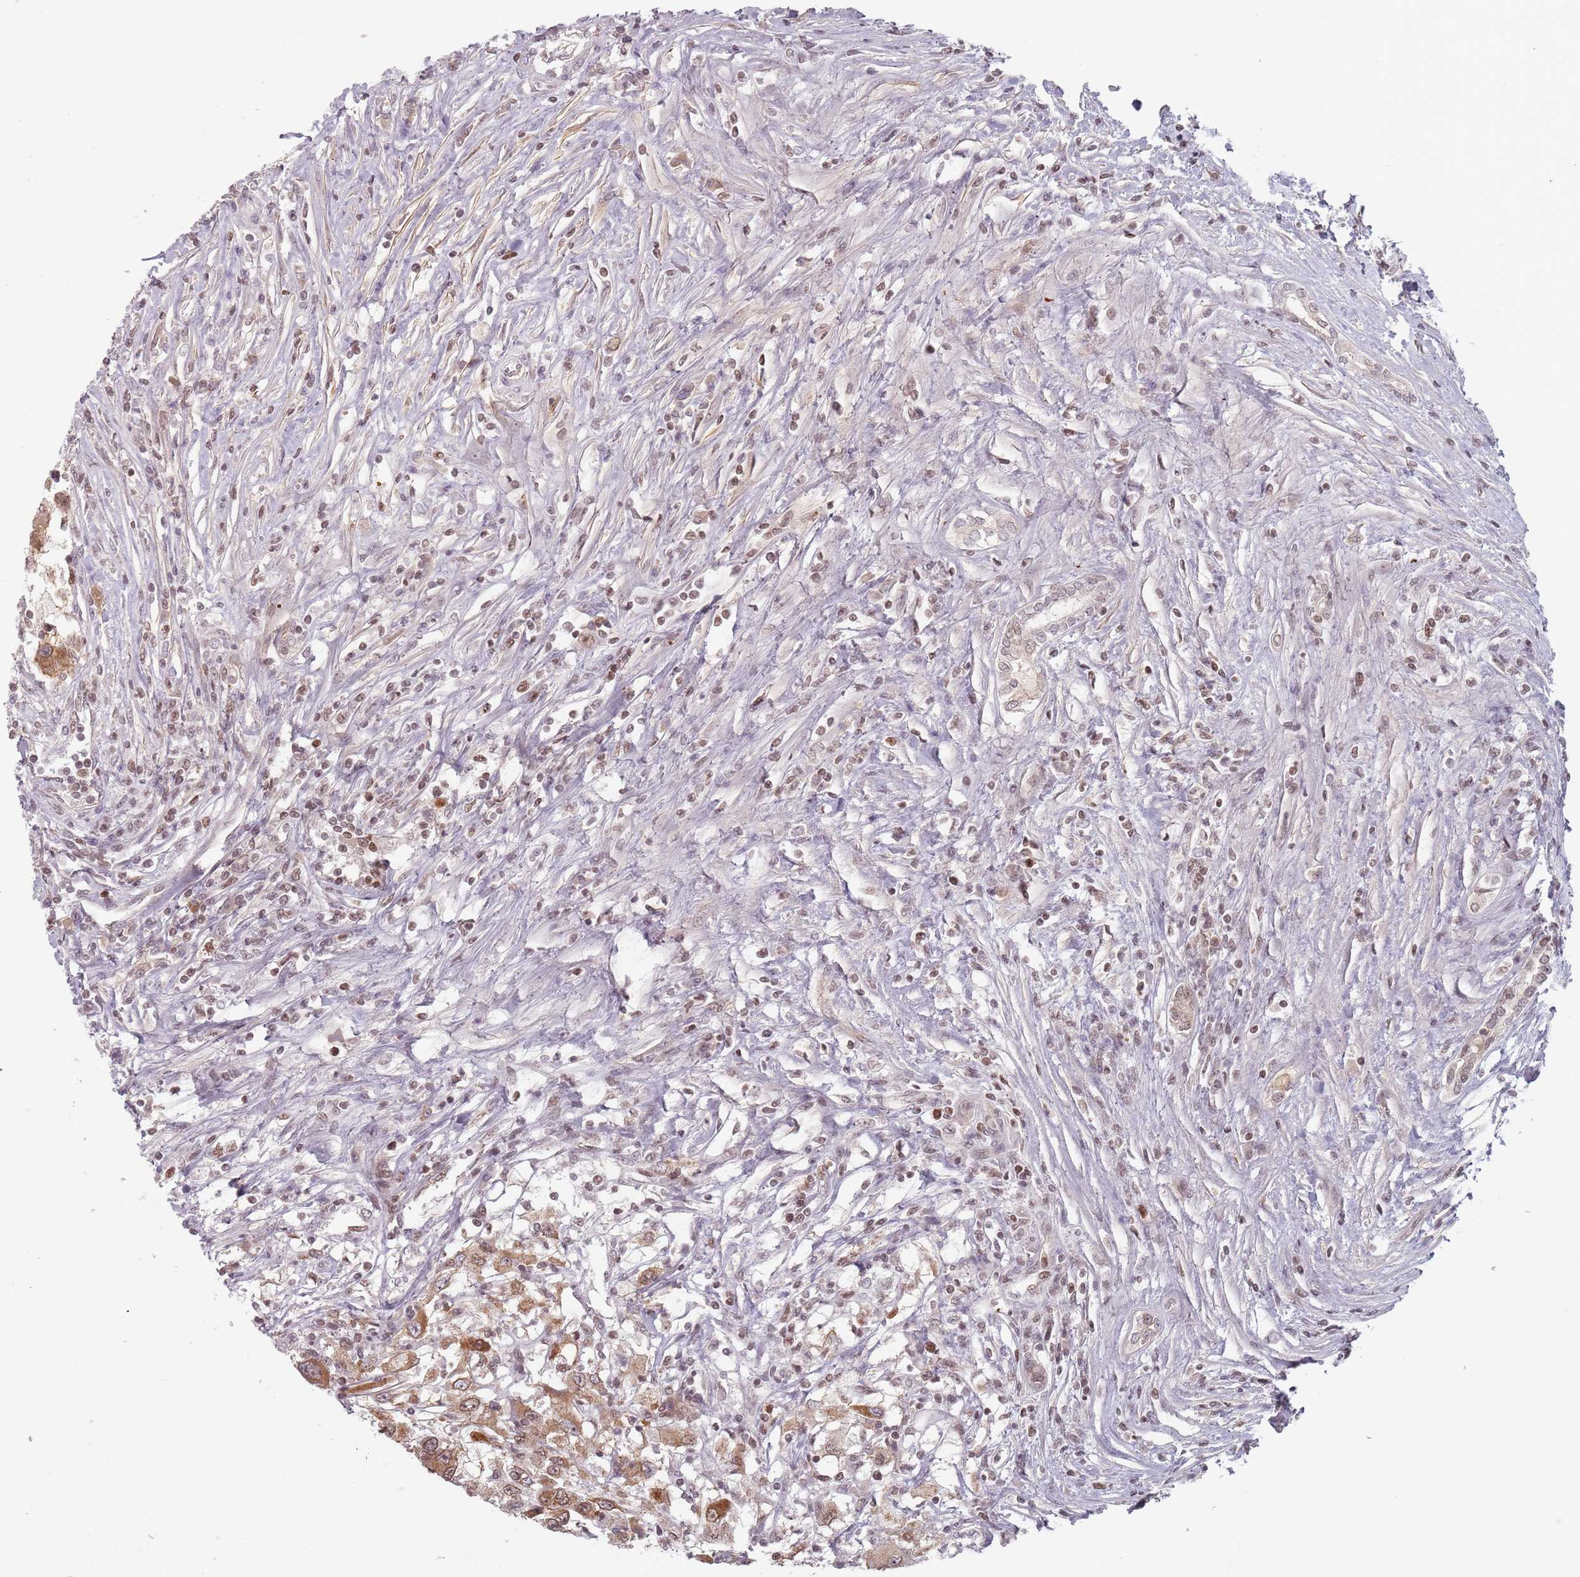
{"staining": {"intensity": "moderate", "quantity": ">75%", "location": "cytoplasmic/membranous,nuclear"}, "tissue": "renal cancer", "cell_type": "Tumor cells", "image_type": "cancer", "snomed": [{"axis": "morphology", "description": "Adenocarcinoma, NOS"}, {"axis": "topography", "description": "Kidney"}], "caption": "This photomicrograph exhibits immunohistochemistry (IHC) staining of adenocarcinoma (renal), with medium moderate cytoplasmic/membranous and nuclear expression in about >75% of tumor cells.", "gene": "NUP50", "patient": {"sex": "female", "age": 67}}